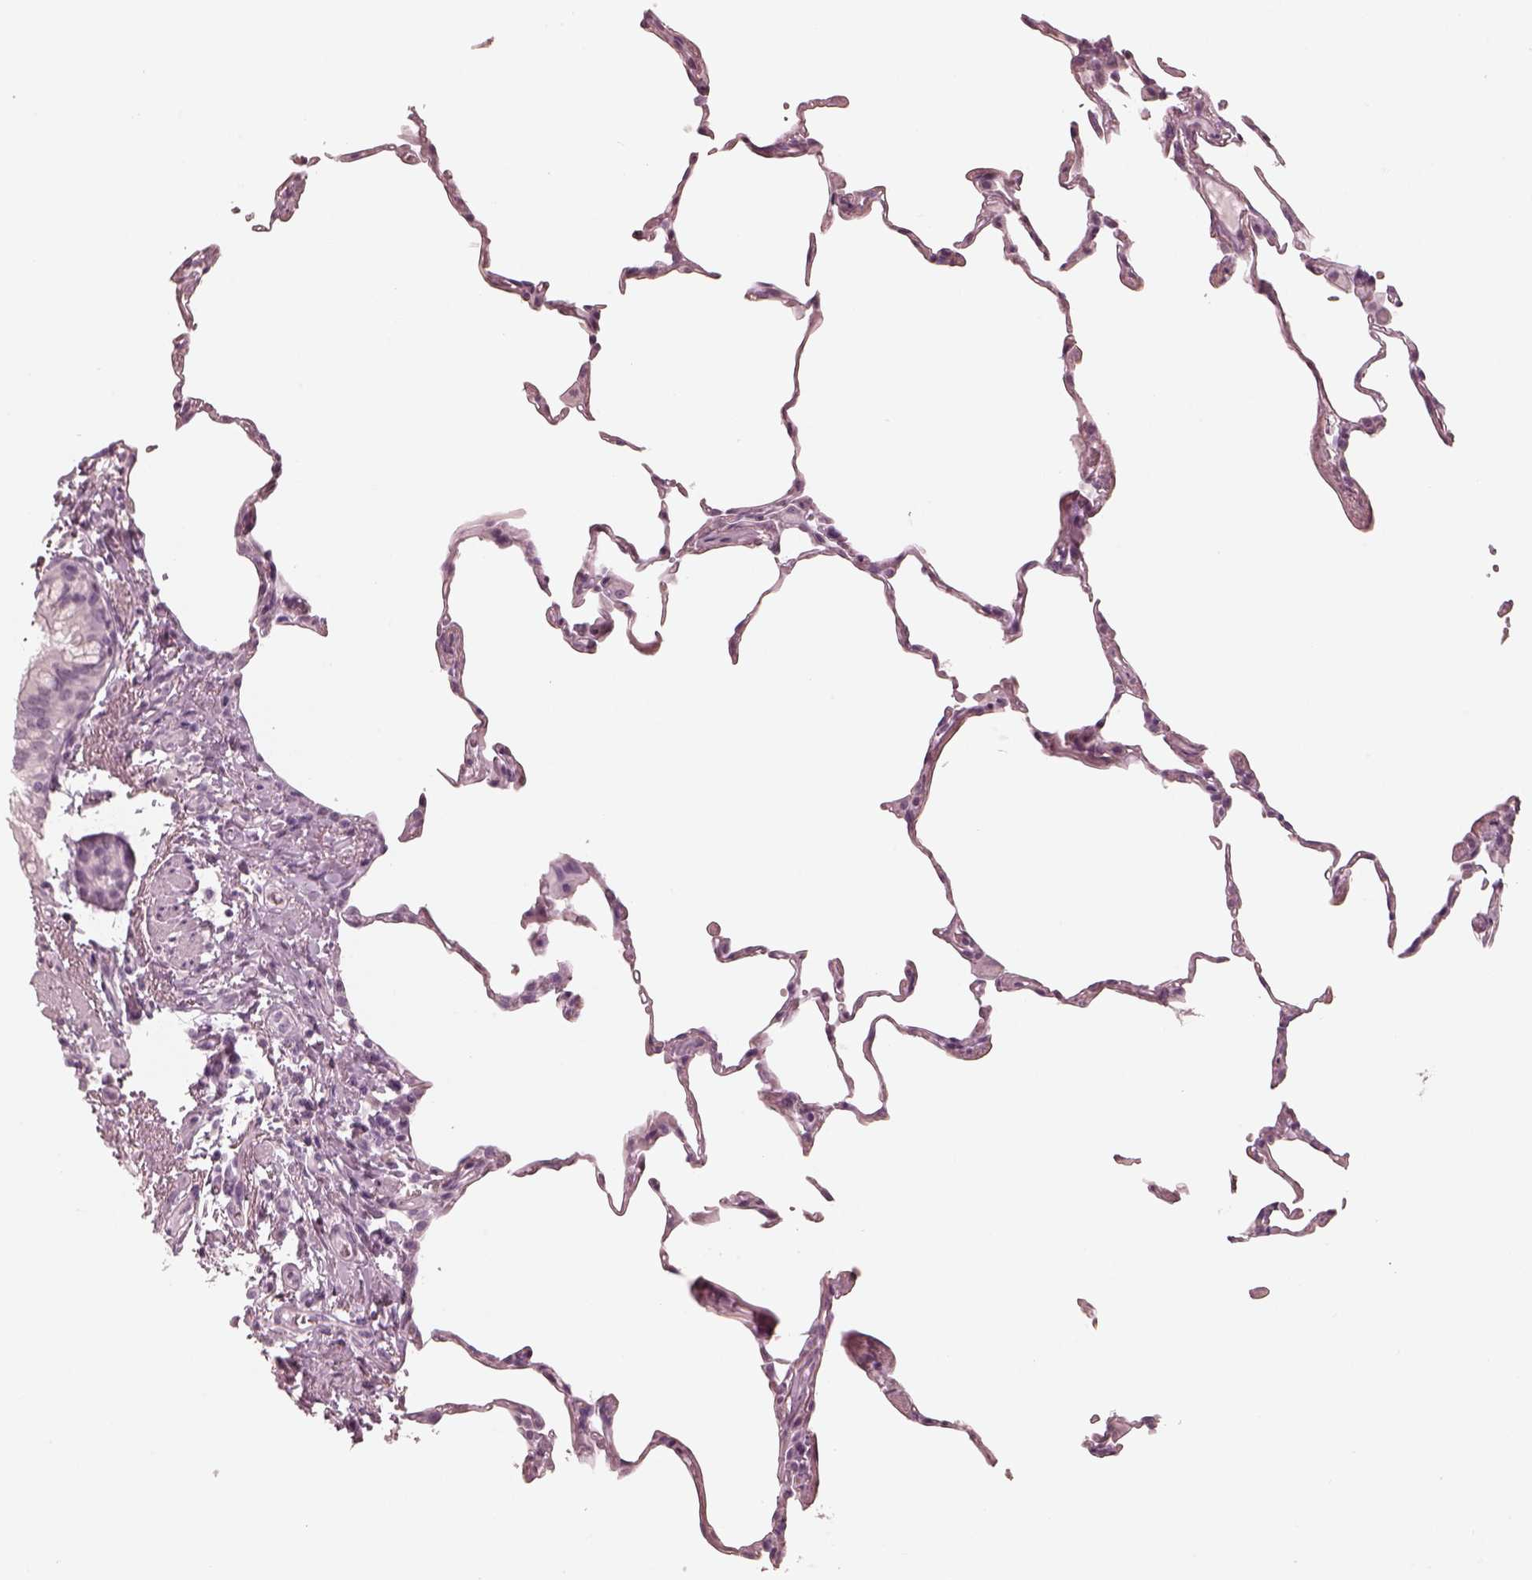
{"staining": {"intensity": "negative", "quantity": "none", "location": "none"}, "tissue": "lung", "cell_type": "Alveolar cells", "image_type": "normal", "snomed": [{"axis": "morphology", "description": "Normal tissue, NOS"}, {"axis": "topography", "description": "Lung"}], "caption": "The image shows no staining of alveolar cells in benign lung. (IHC, brightfield microscopy, high magnification).", "gene": "CALR3", "patient": {"sex": "female", "age": 57}}